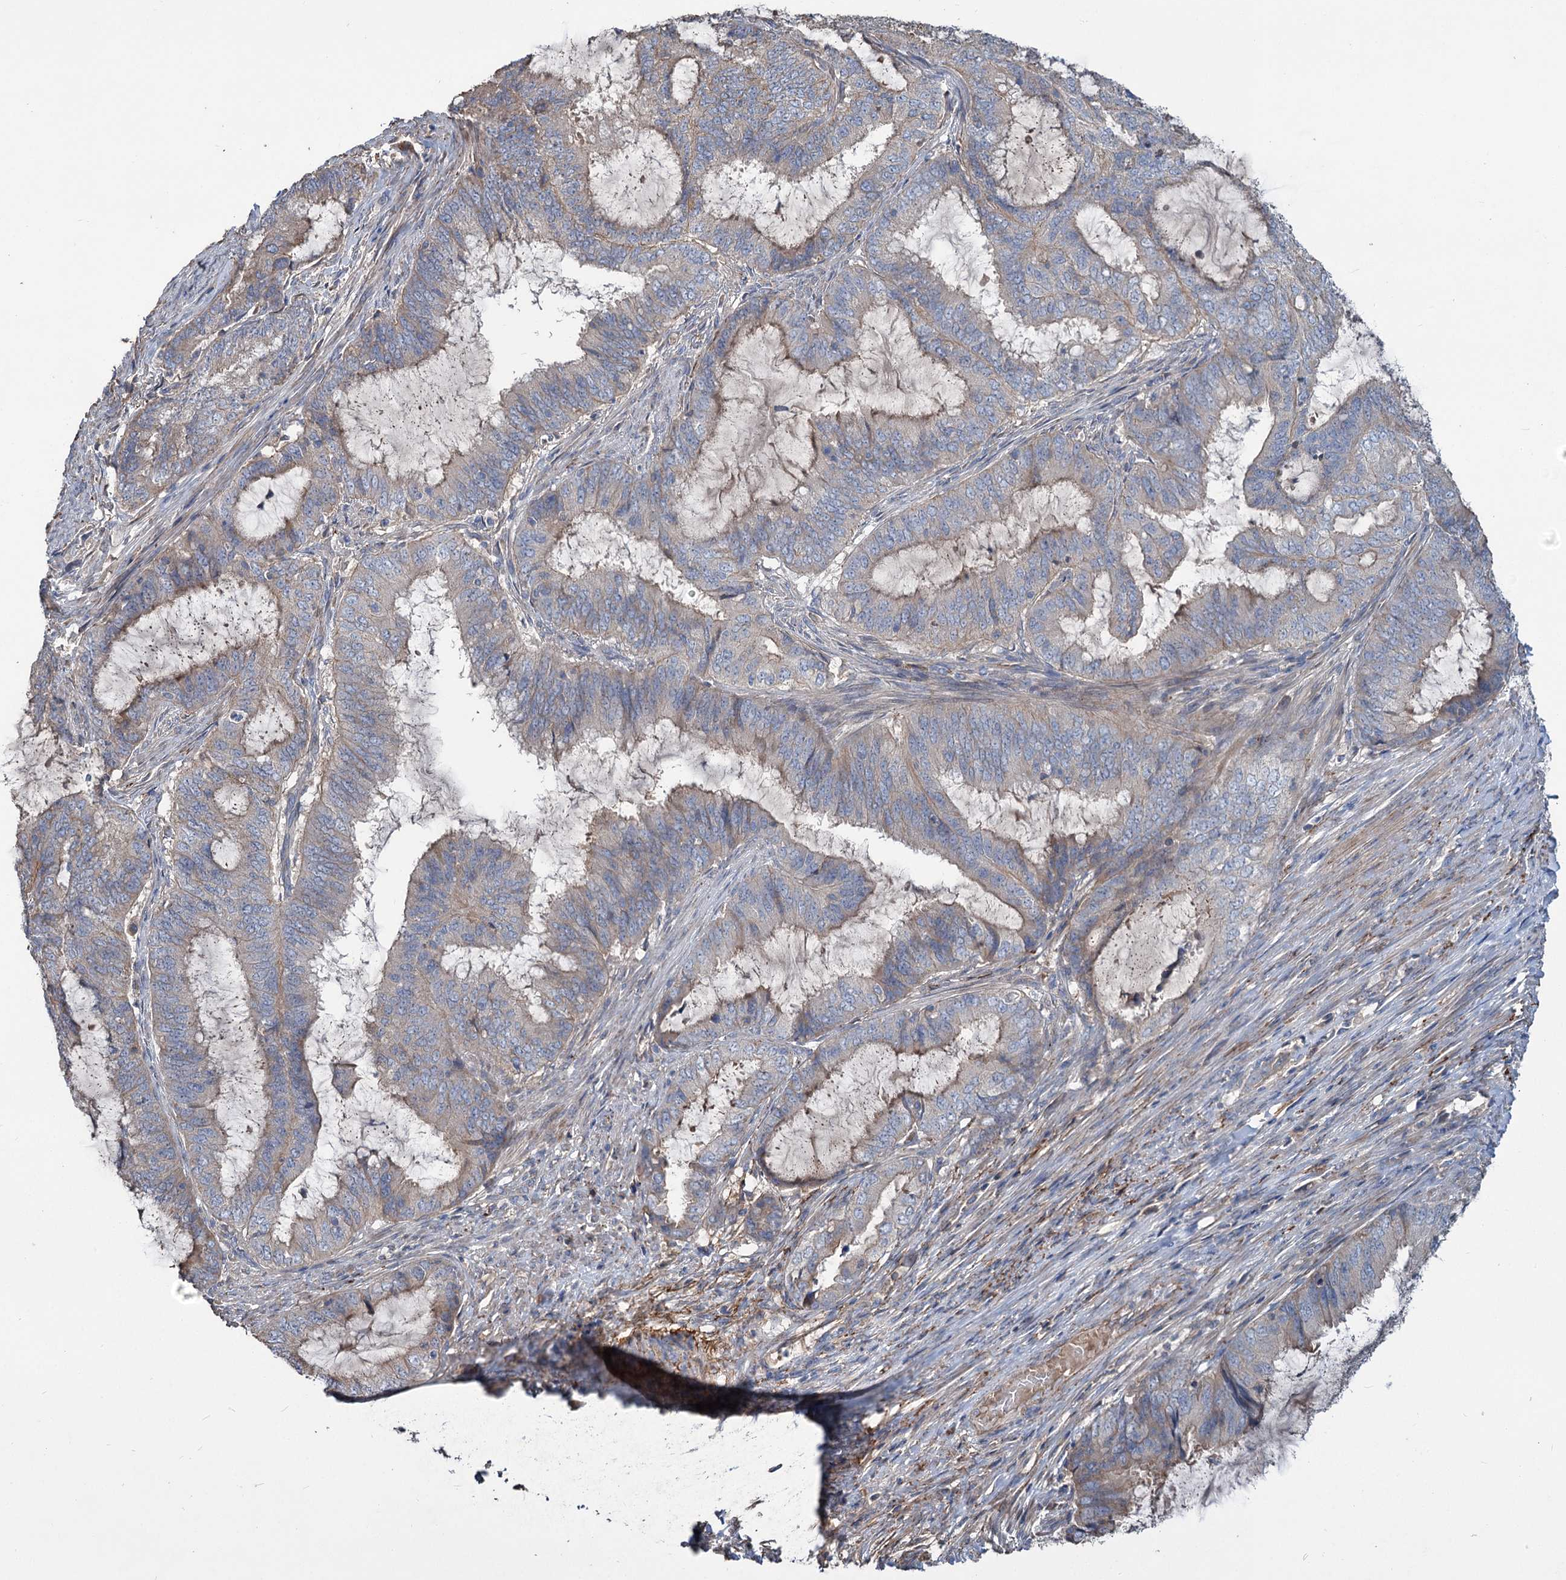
{"staining": {"intensity": "weak", "quantity": "<25%", "location": "cytoplasmic/membranous"}, "tissue": "endometrial cancer", "cell_type": "Tumor cells", "image_type": "cancer", "snomed": [{"axis": "morphology", "description": "Adenocarcinoma, NOS"}, {"axis": "topography", "description": "Endometrium"}], "caption": "DAB immunohistochemical staining of endometrial cancer demonstrates no significant staining in tumor cells. (Brightfield microscopy of DAB (3,3'-diaminobenzidine) immunohistochemistry (IHC) at high magnification).", "gene": "URAD", "patient": {"sex": "female", "age": 51}}